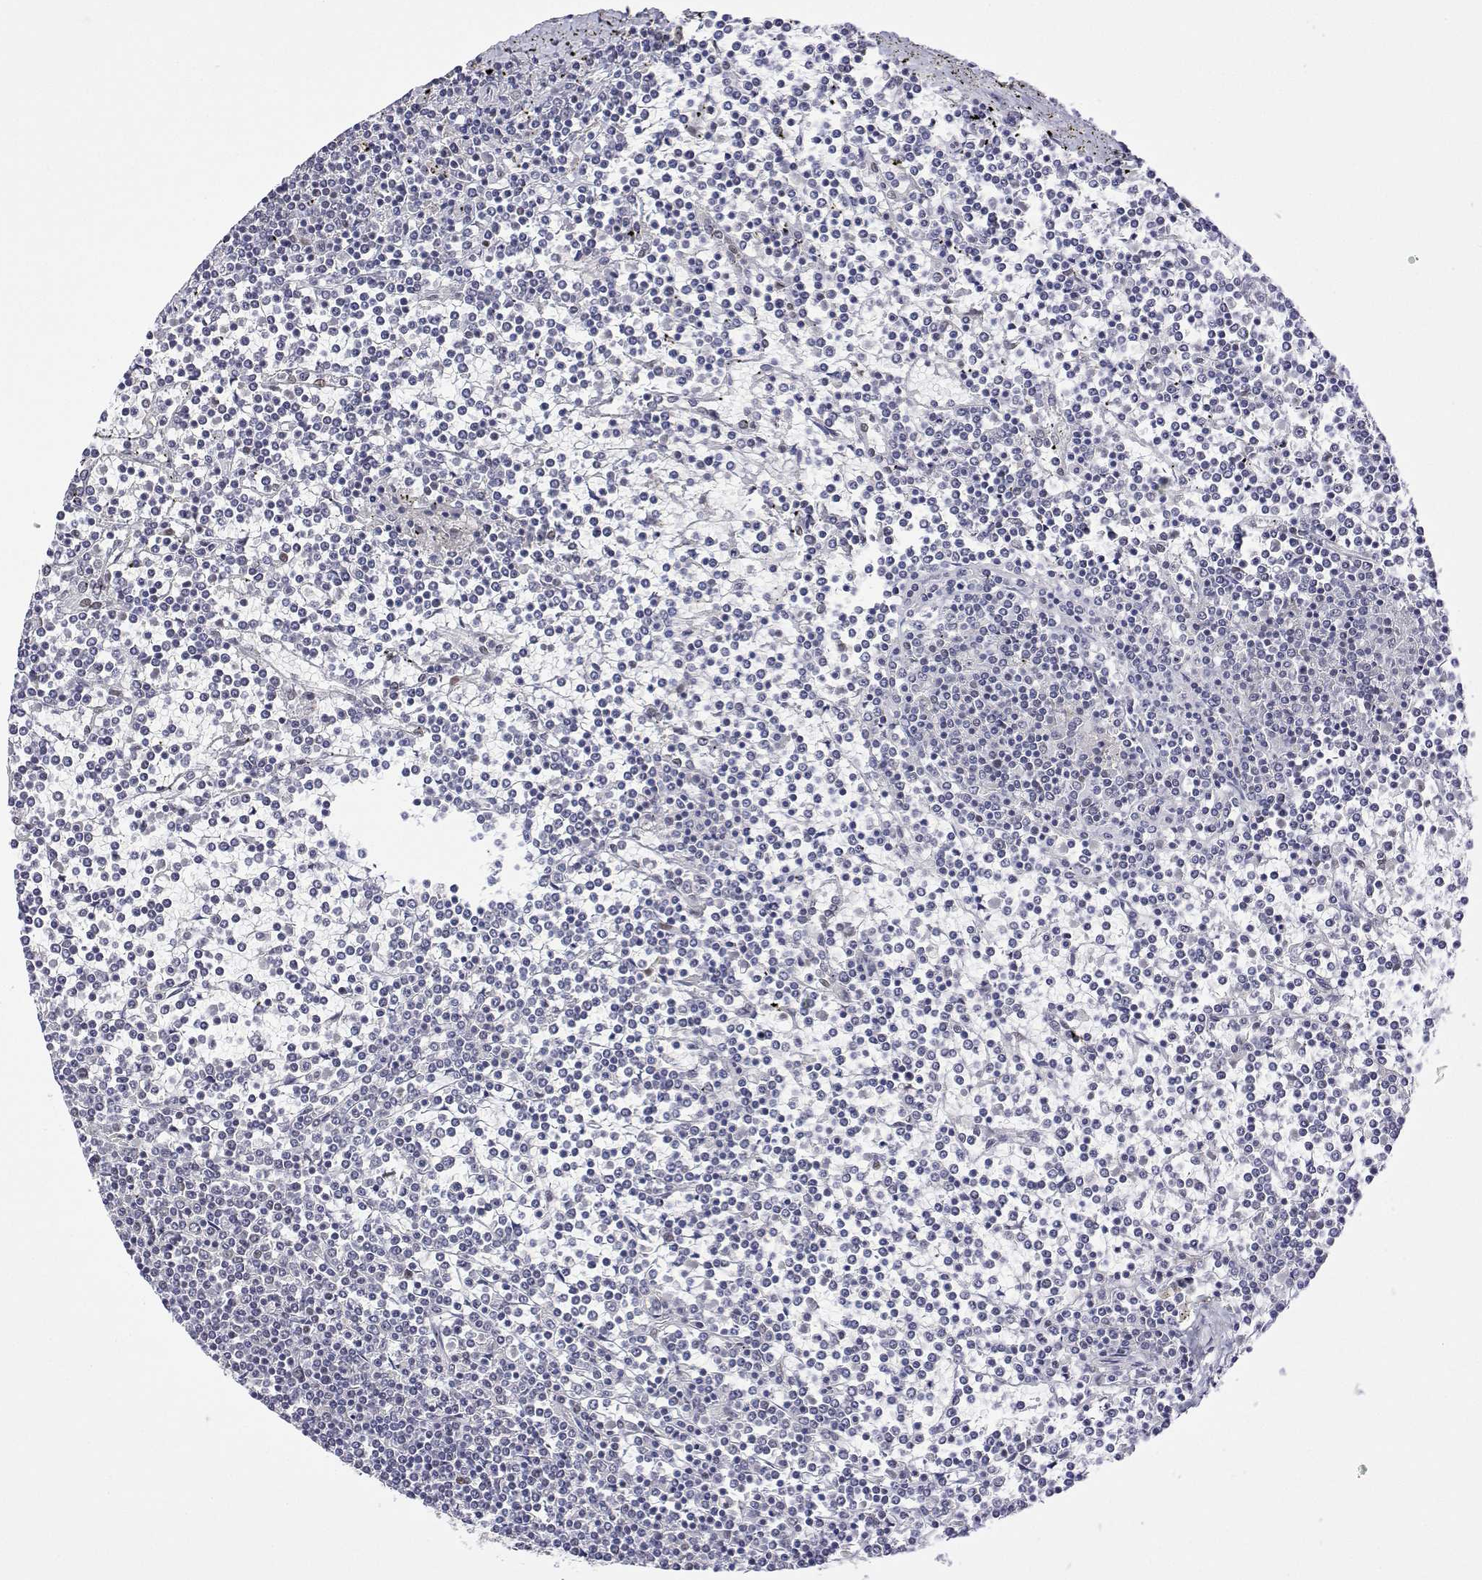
{"staining": {"intensity": "negative", "quantity": "none", "location": "none"}, "tissue": "lymphoma", "cell_type": "Tumor cells", "image_type": "cancer", "snomed": [{"axis": "morphology", "description": "Malignant lymphoma, non-Hodgkin's type, Low grade"}, {"axis": "topography", "description": "Spleen"}], "caption": "There is no significant expression in tumor cells of low-grade malignant lymphoma, non-Hodgkin's type.", "gene": "ADAR", "patient": {"sex": "female", "age": 19}}